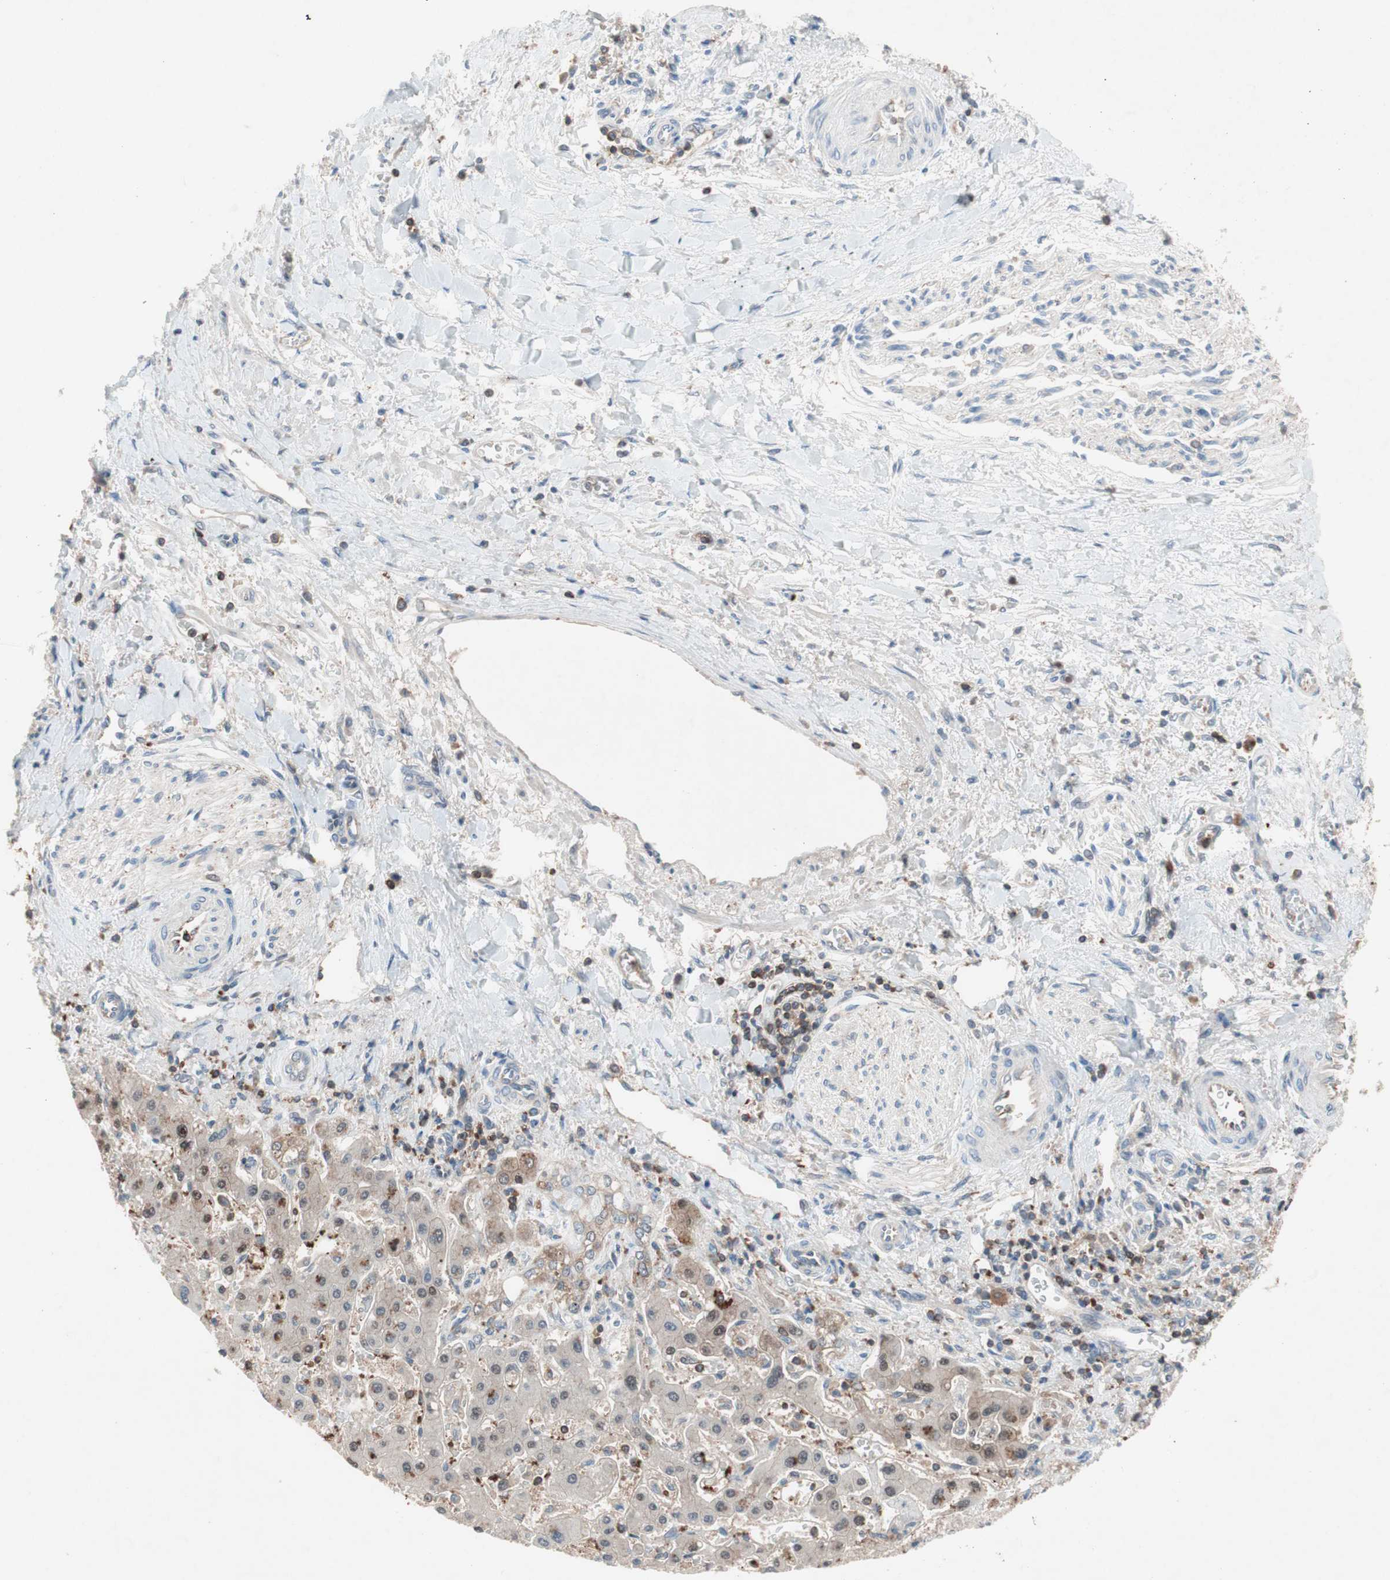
{"staining": {"intensity": "moderate", "quantity": ">75%", "location": "cytoplasmic/membranous"}, "tissue": "liver cancer", "cell_type": "Tumor cells", "image_type": "cancer", "snomed": [{"axis": "morphology", "description": "Cholangiocarcinoma"}, {"axis": "topography", "description": "Liver"}], "caption": "High-power microscopy captured an immunohistochemistry (IHC) image of cholangiocarcinoma (liver), revealing moderate cytoplasmic/membranous staining in about >75% of tumor cells.", "gene": "GALT", "patient": {"sex": "male", "age": 50}}